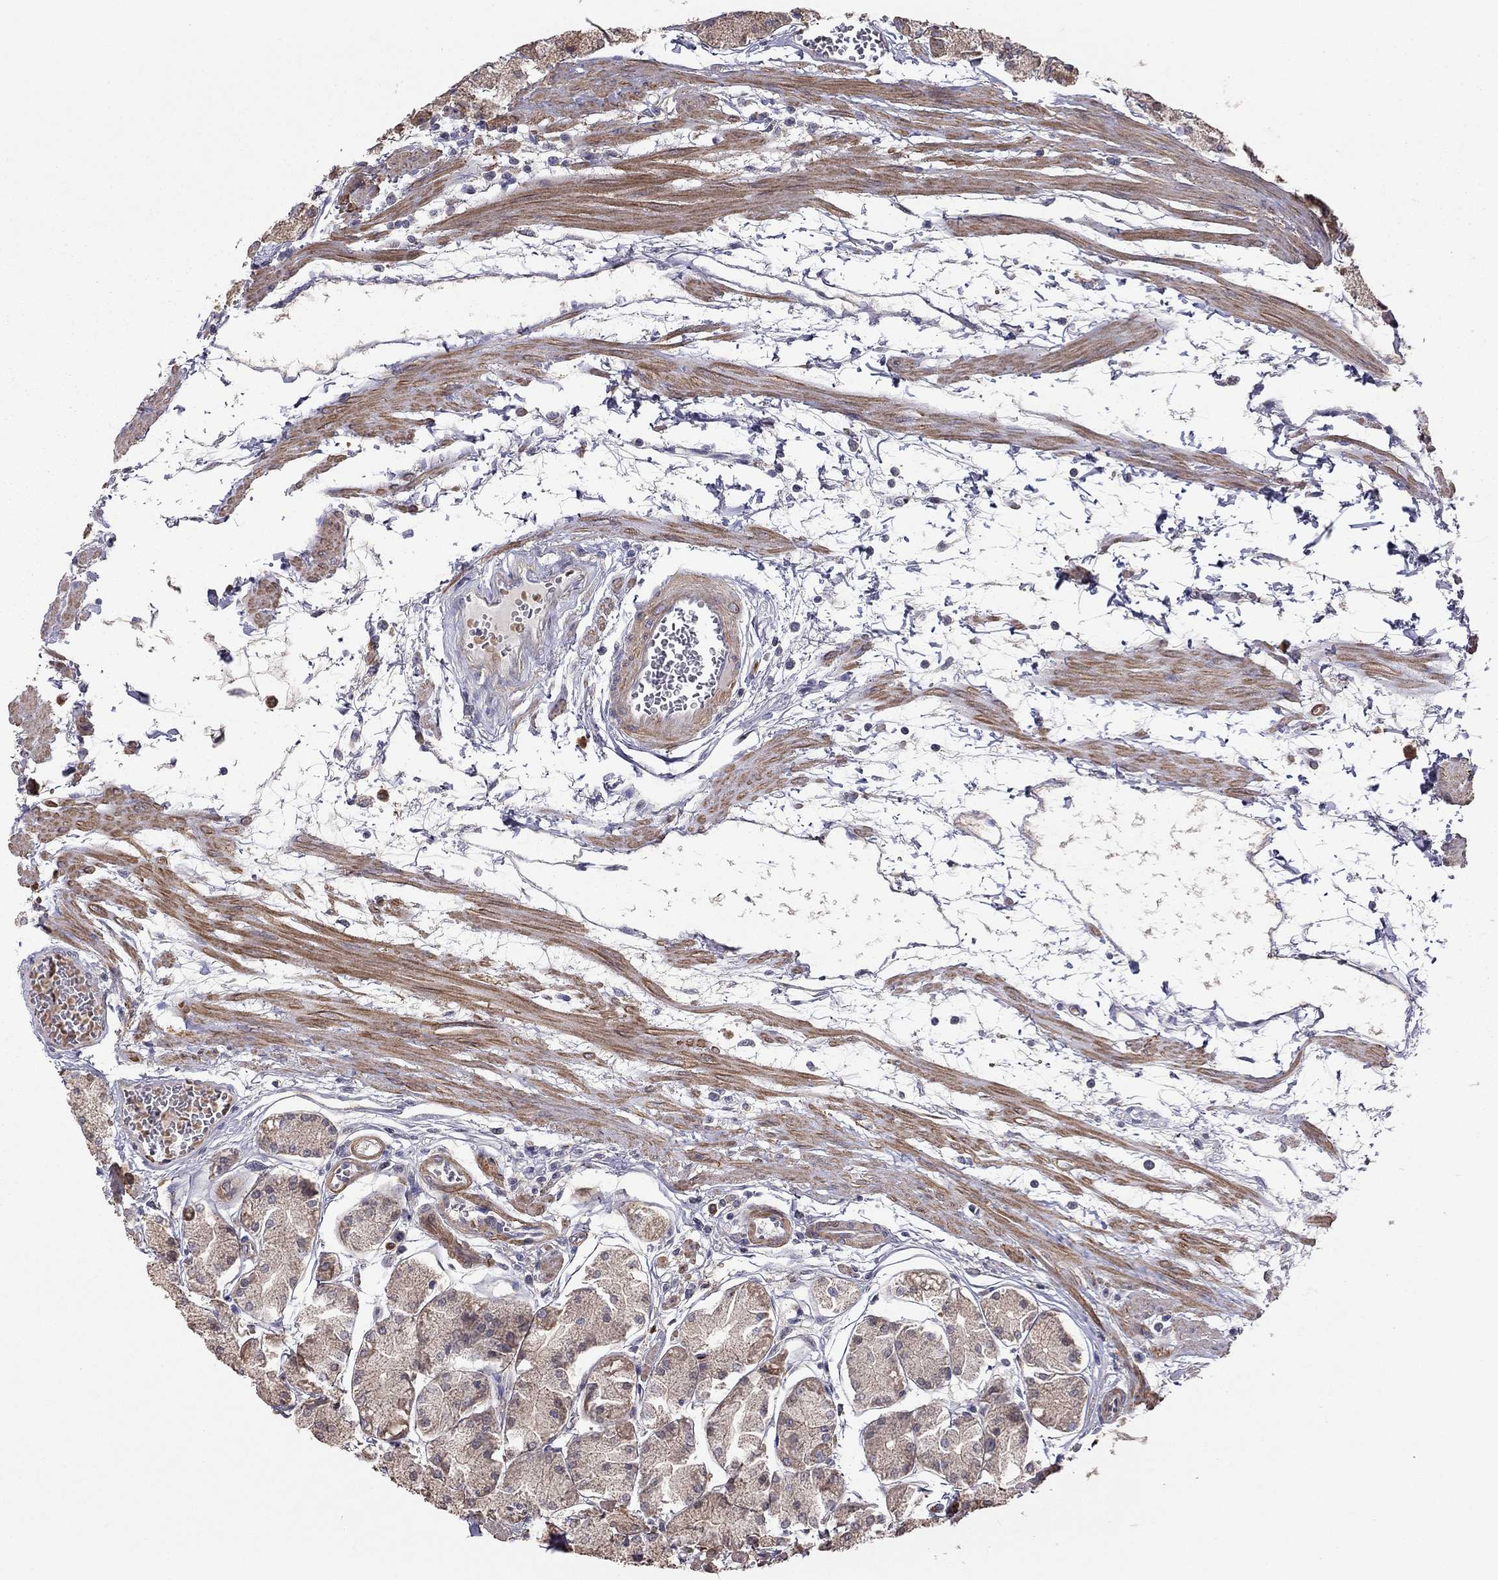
{"staining": {"intensity": "moderate", "quantity": "25%-75%", "location": "cytoplasmic/membranous"}, "tissue": "stomach", "cell_type": "Glandular cells", "image_type": "normal", "snomed": [{"axis": "morphology", "description": "Normal tissue, NOS"}, {"axis": "topography", "description": "Stomach, upper"}], "caption": "Immunohistochemistry (IHC) of benign human stomach reveals medium levels of moderate cytoplasmic/membranous staining in about 25%-75% of glandular cells.", "gene": "SYTL2", "patient": {"sex": "male", "age": 60}}